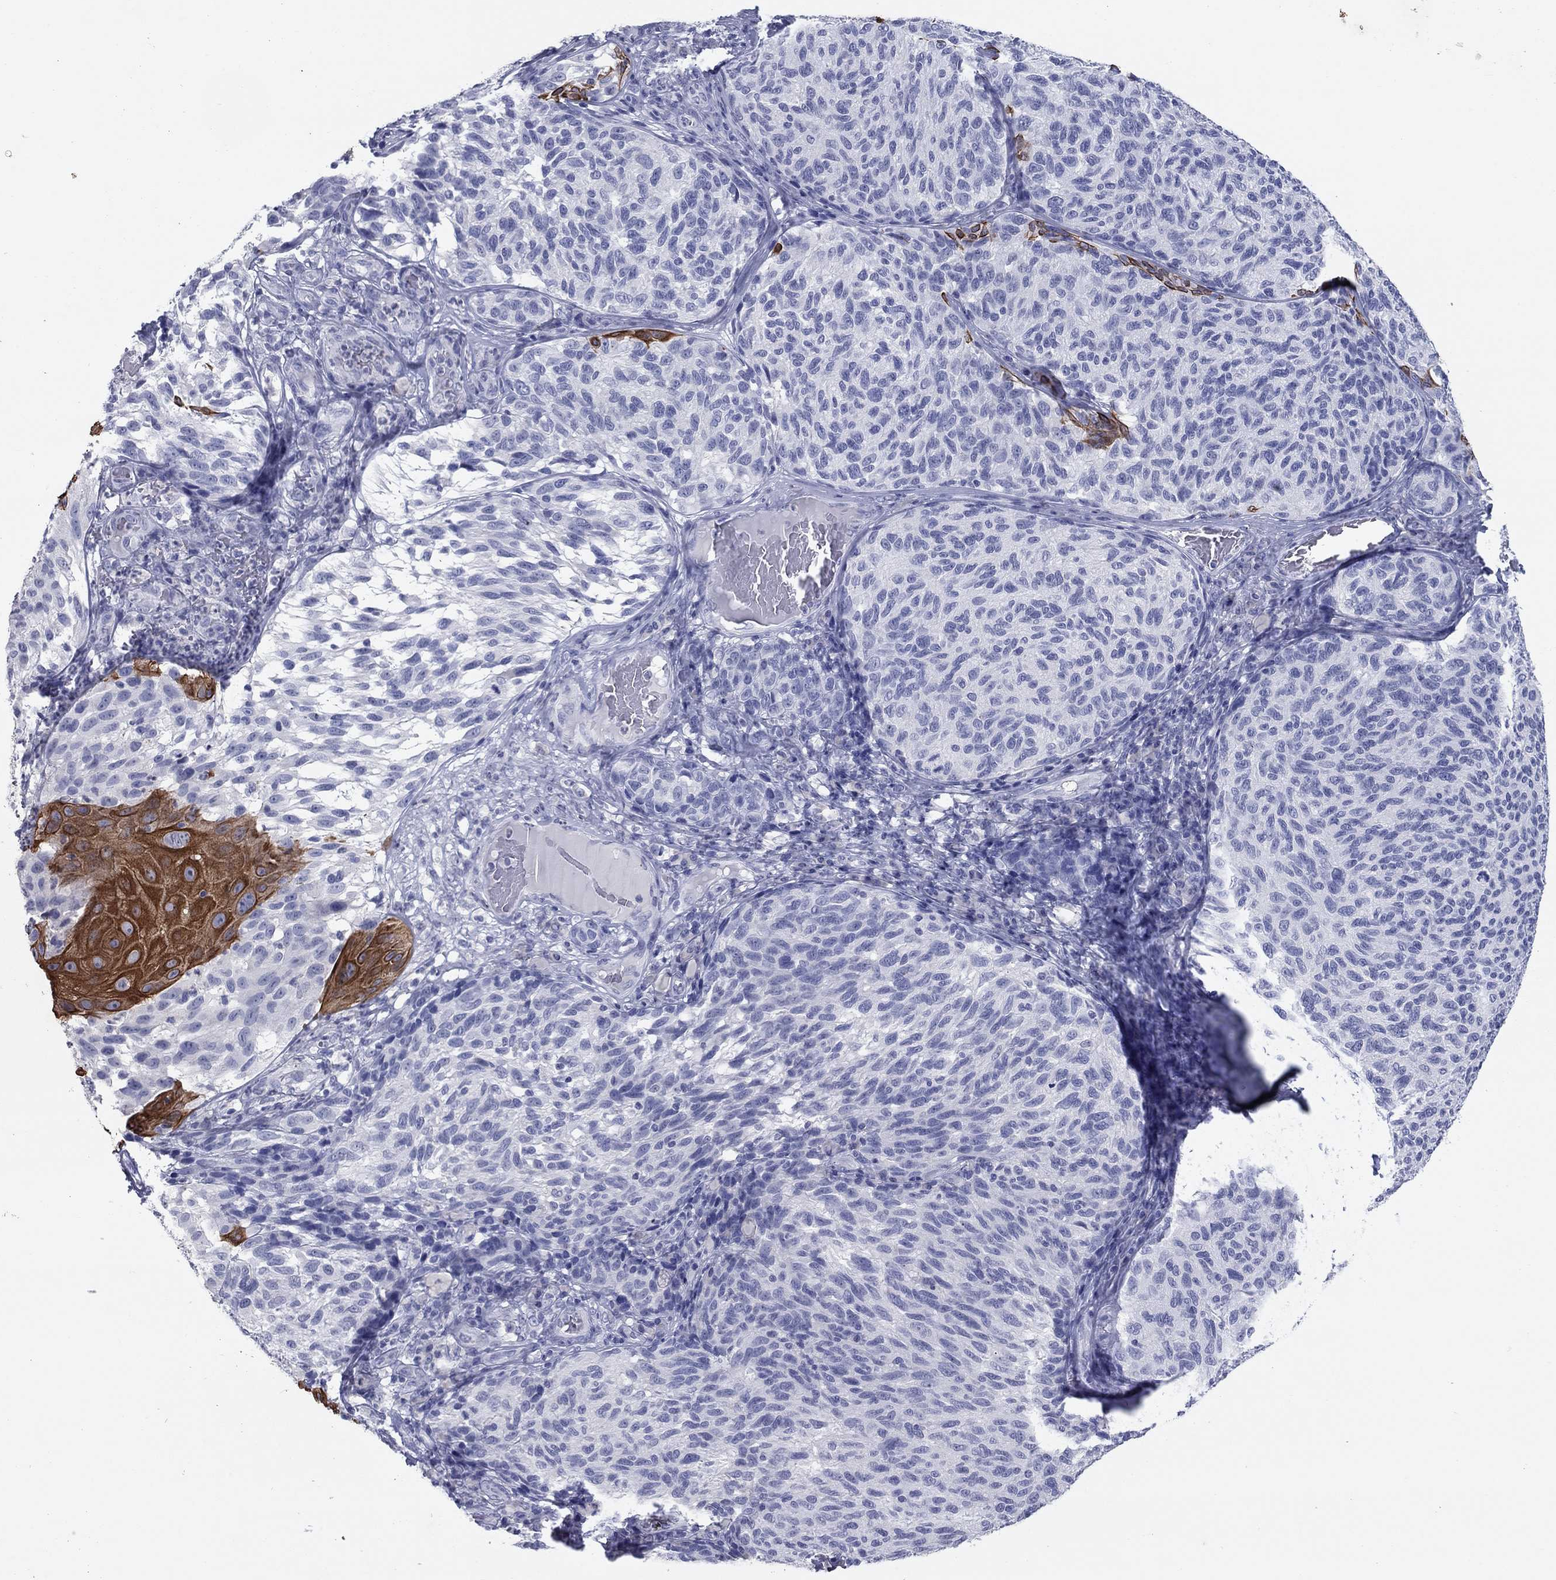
{"staining": {"intensity": "negative", "quantity": "none", "location": "none"}, "tissue": "melanoma", "cell_type": "Tumor cells", "image_type": "cancer", "snomed": [{"axis": "morphology", "description": "Malignant melanoma, NOS"}, {"axis": "topography", "description": "Skin"}], "caption": "An image of melanoma stained for a protein exhibits no brown staining in tumor cells.", "gene": "KRT75", "patient": {"sex": "female", "age": 73}}